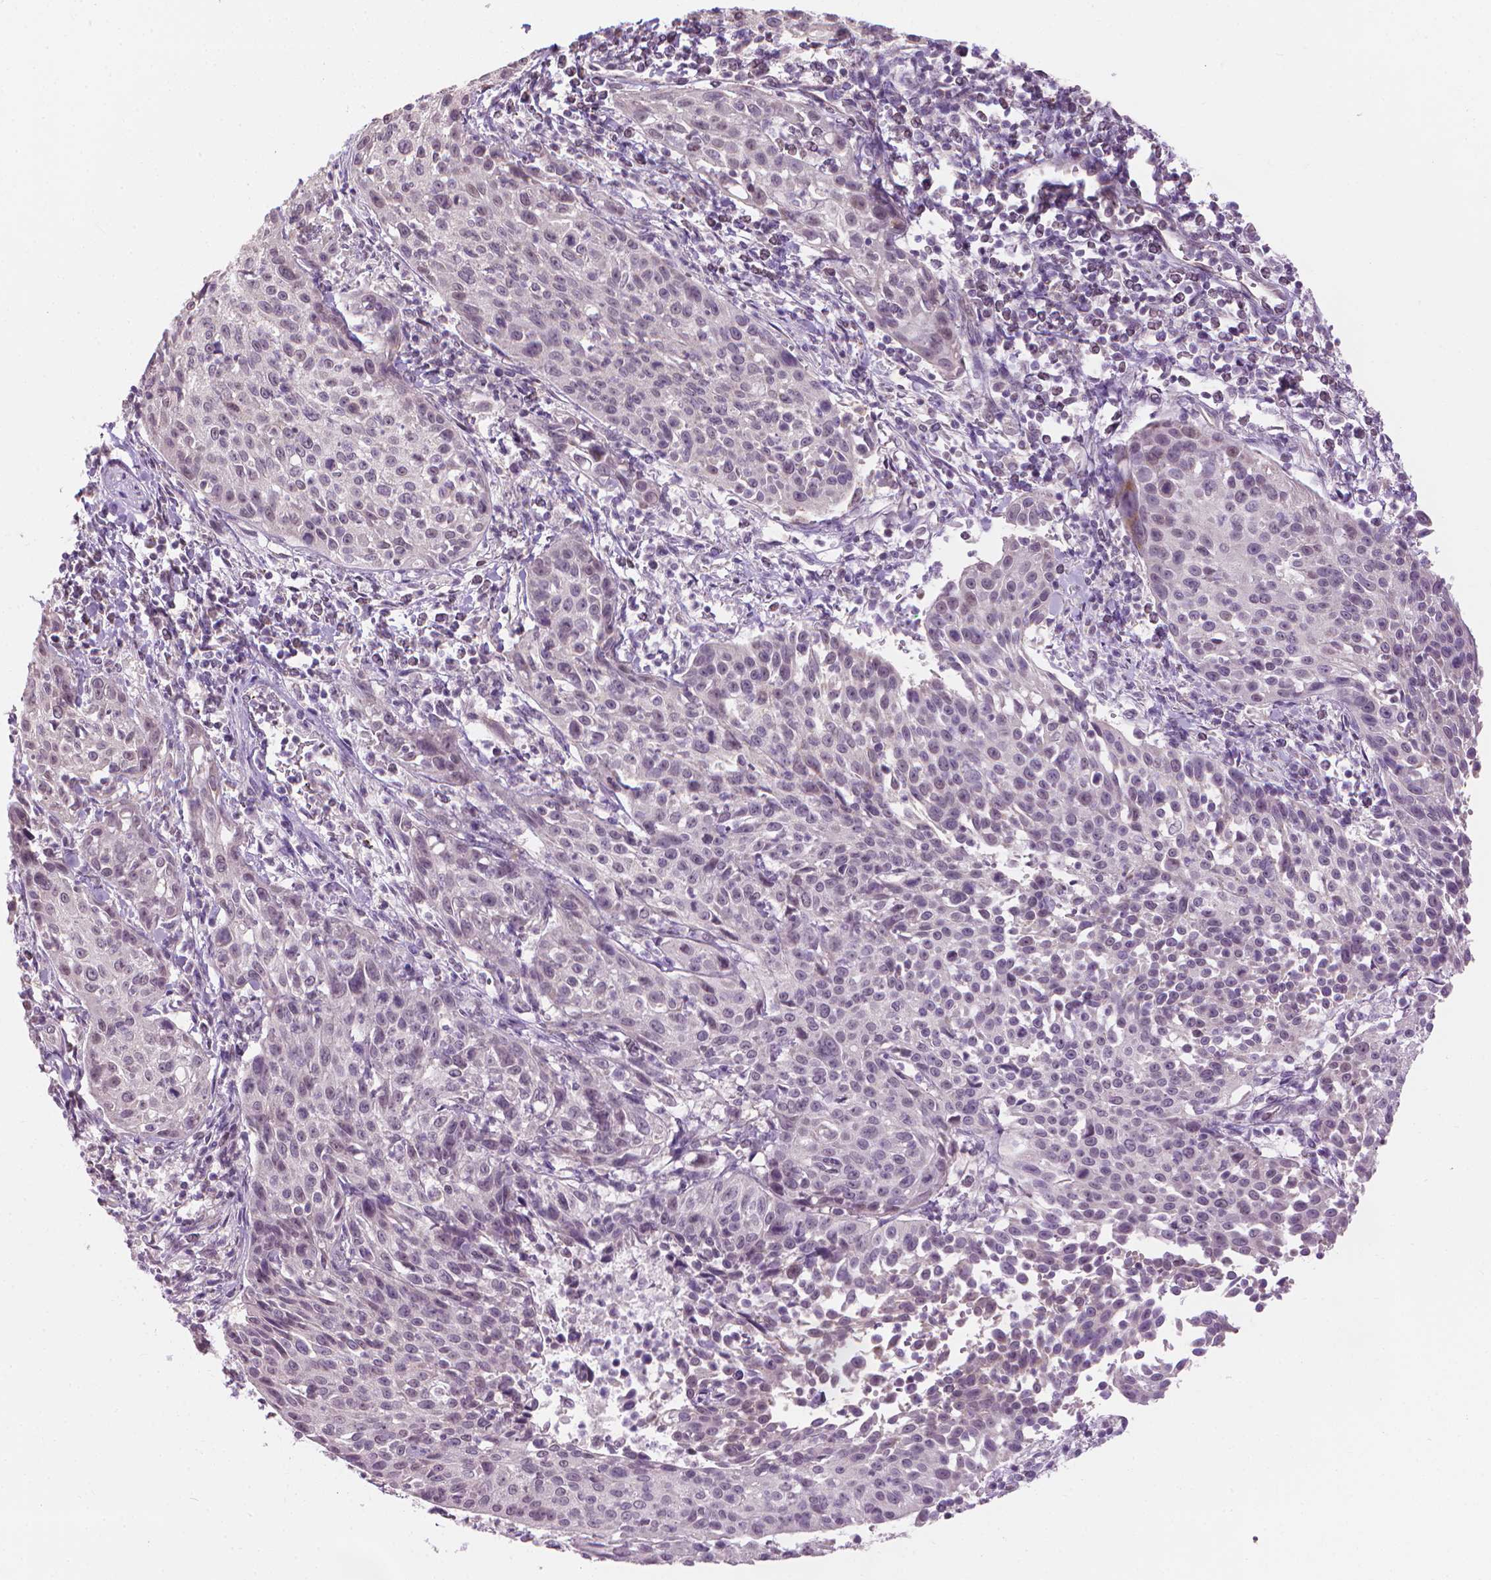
{"staining": {"intensity": "negative", "quantity": "none", "location": "none"}, "tissue": "cervical cancer", "cell_type": "Tumor cells", "image_type": "cancer", "snomed": [{"axis": "morphology", "description": "Squamous cell carcinoma, NOS"}, {"axis": "topography", "description": "Cervix"}], "caption": "A micrograph of cervical squamous cell carcinoma stained for a protein exhibits no brown staining in tumor cells.", "gene": "CFAP126", "patient": {"sex": "female", "age": 26}}